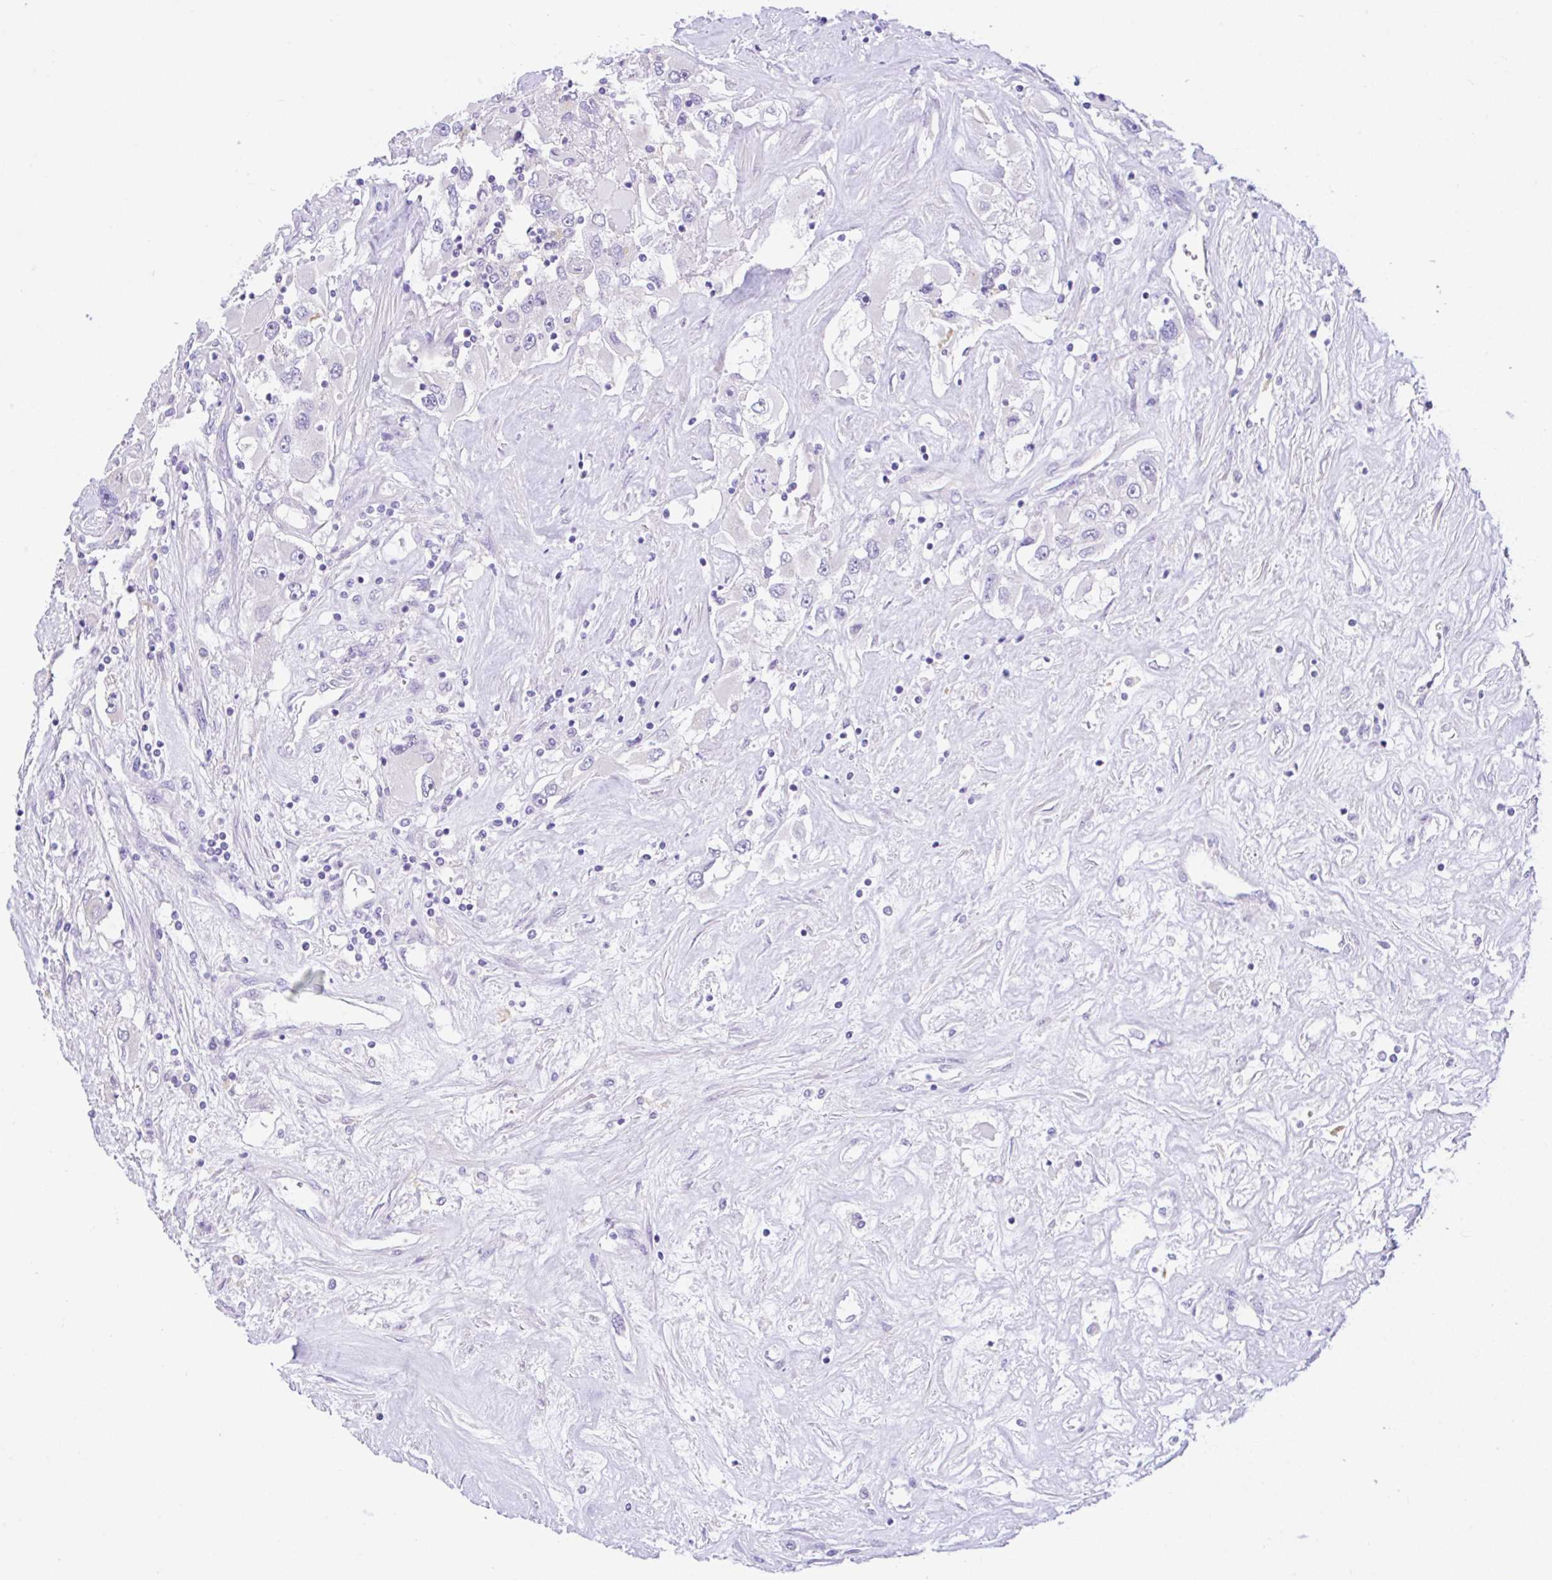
{"staining": {"intensity": "negative", "quantity": "none", "location": "none"}, "tissue": "renal cancer", "cell_type": "Tumor cells", "image_type": "cancer", "snomed": [{"axis": "morphology", "description": "Adenocarcinoma, NOS"}, {"axis": "topography", "description": "Kidney"}], "caption": "Immunohistochemistry (IHC) photomicrograph of adenocarcinoma (renal) stained for a protein (brown), which shows no positivity in tumor cells.", "gene": "ANO4", "patient": {"sex": "female", "age": 52}}